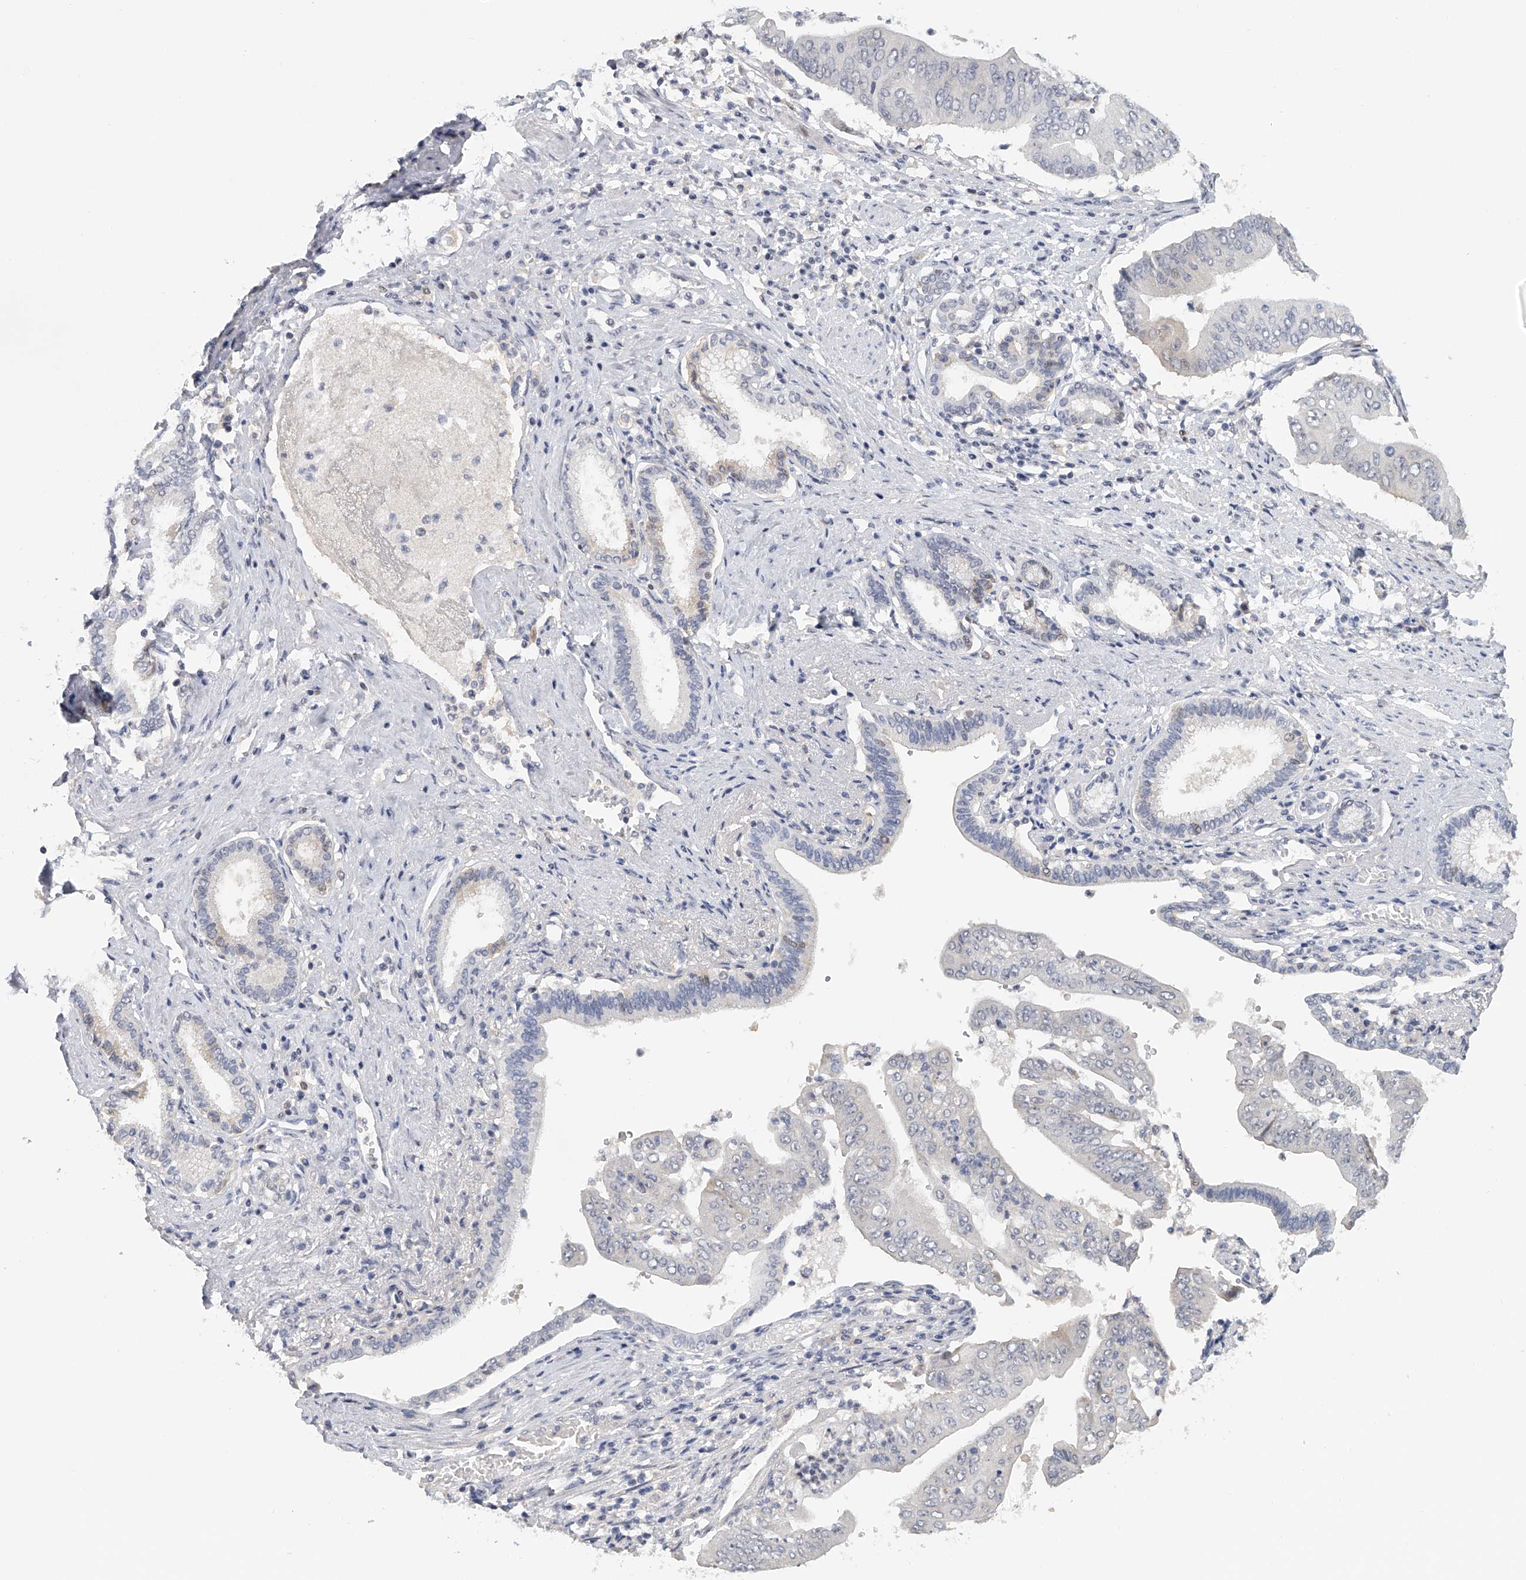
{"staining": {"intensity": "negative", "quantity": "none", "location": "none"}, "tissue": "pancreatic cancer", "cell_type": "Tumor cells", "image_type": "cancer", "snomed": [{"axis": "morphology", "description": "Adenocarcinoma, NOS"}, {"axis": "topography", "description": "Pancreas"}], "caption": "Immunohistochemistry histopathology image of human adenocarcinoma (pancreatic) stained for a protein (brown), which demonstrates no expression in tumor cells.", "gene": "DDX43", "patient": {"sex": "female", "age": 77}}